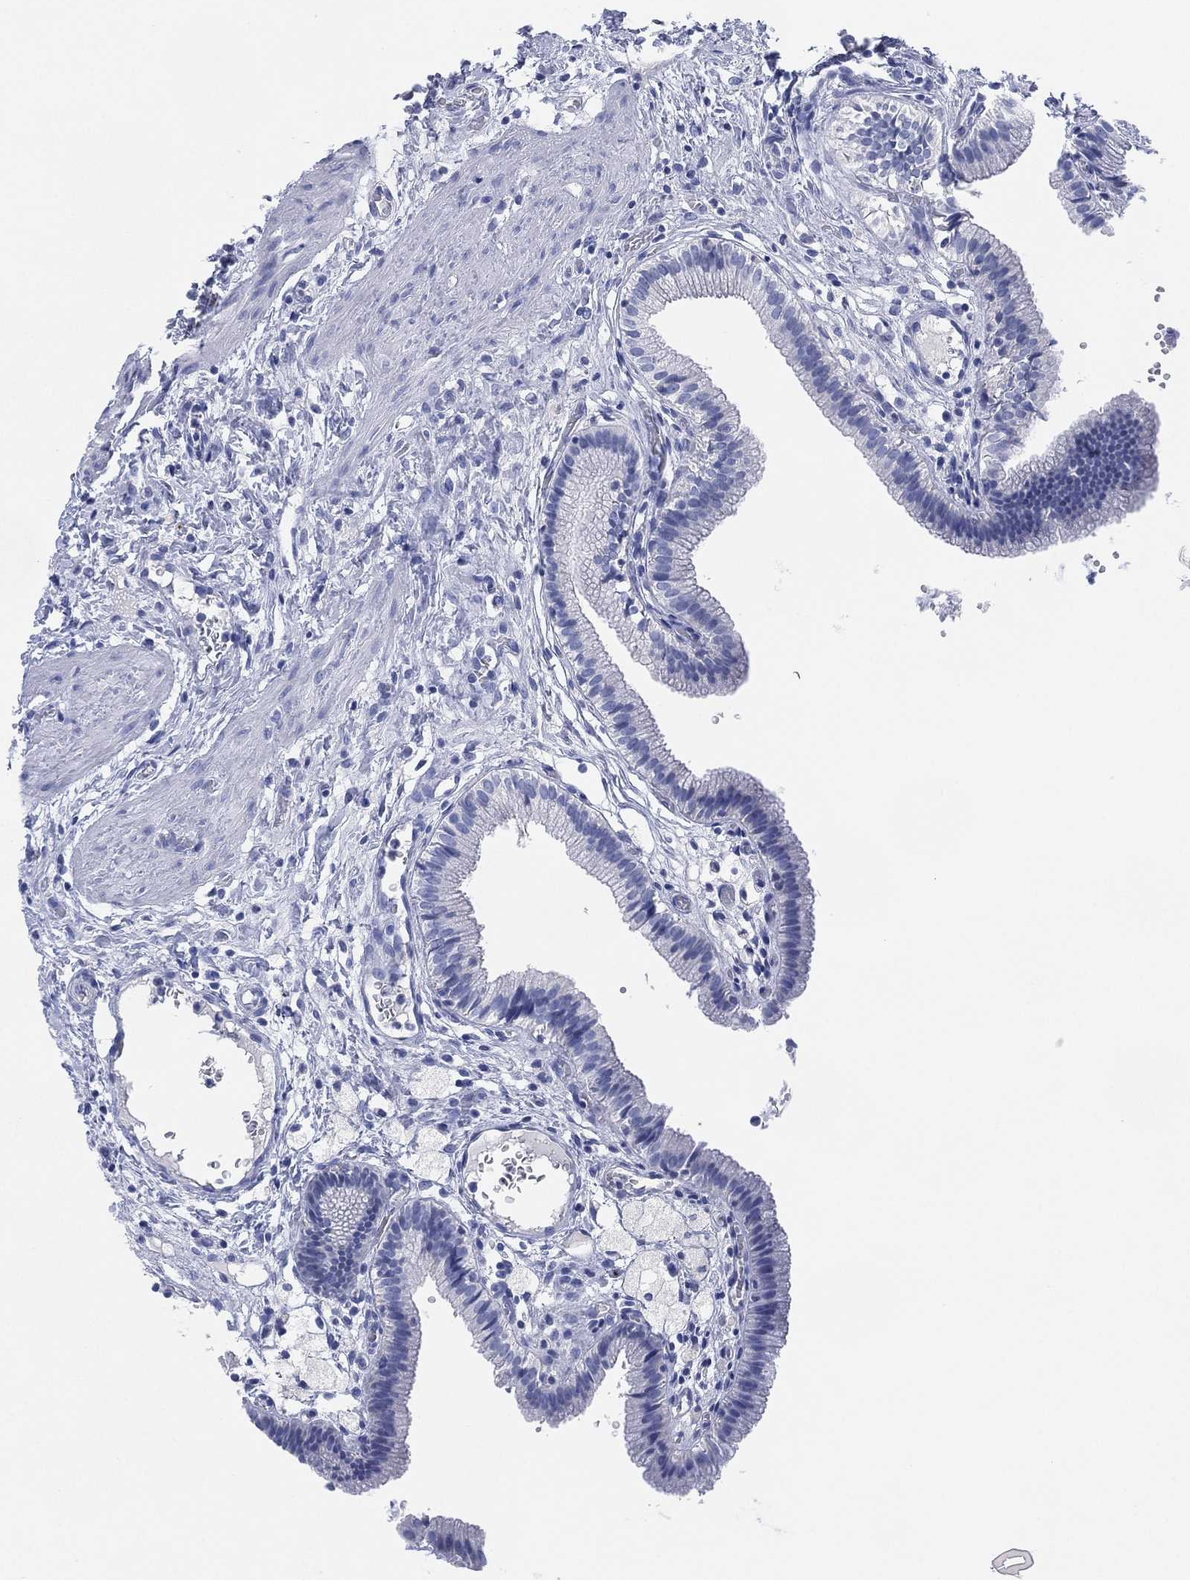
{"staining": {"intensity": "negative", "quantity": "none", "location": "none"}, "tissue": "gallbladder", "cell_type": "Glandular cells", "image_type": "normal", "snomed": [{"axis": "morphology", "description": "Normal tissue, NOS"}, {"axis": "topography", "description": "Gallbladder"}], "caption": "The photomicrograph reveals no staining of glandular cells in normal gallbladder.", "gene": "ADAD2", "patient": {"sex": "female", "age": 24}}